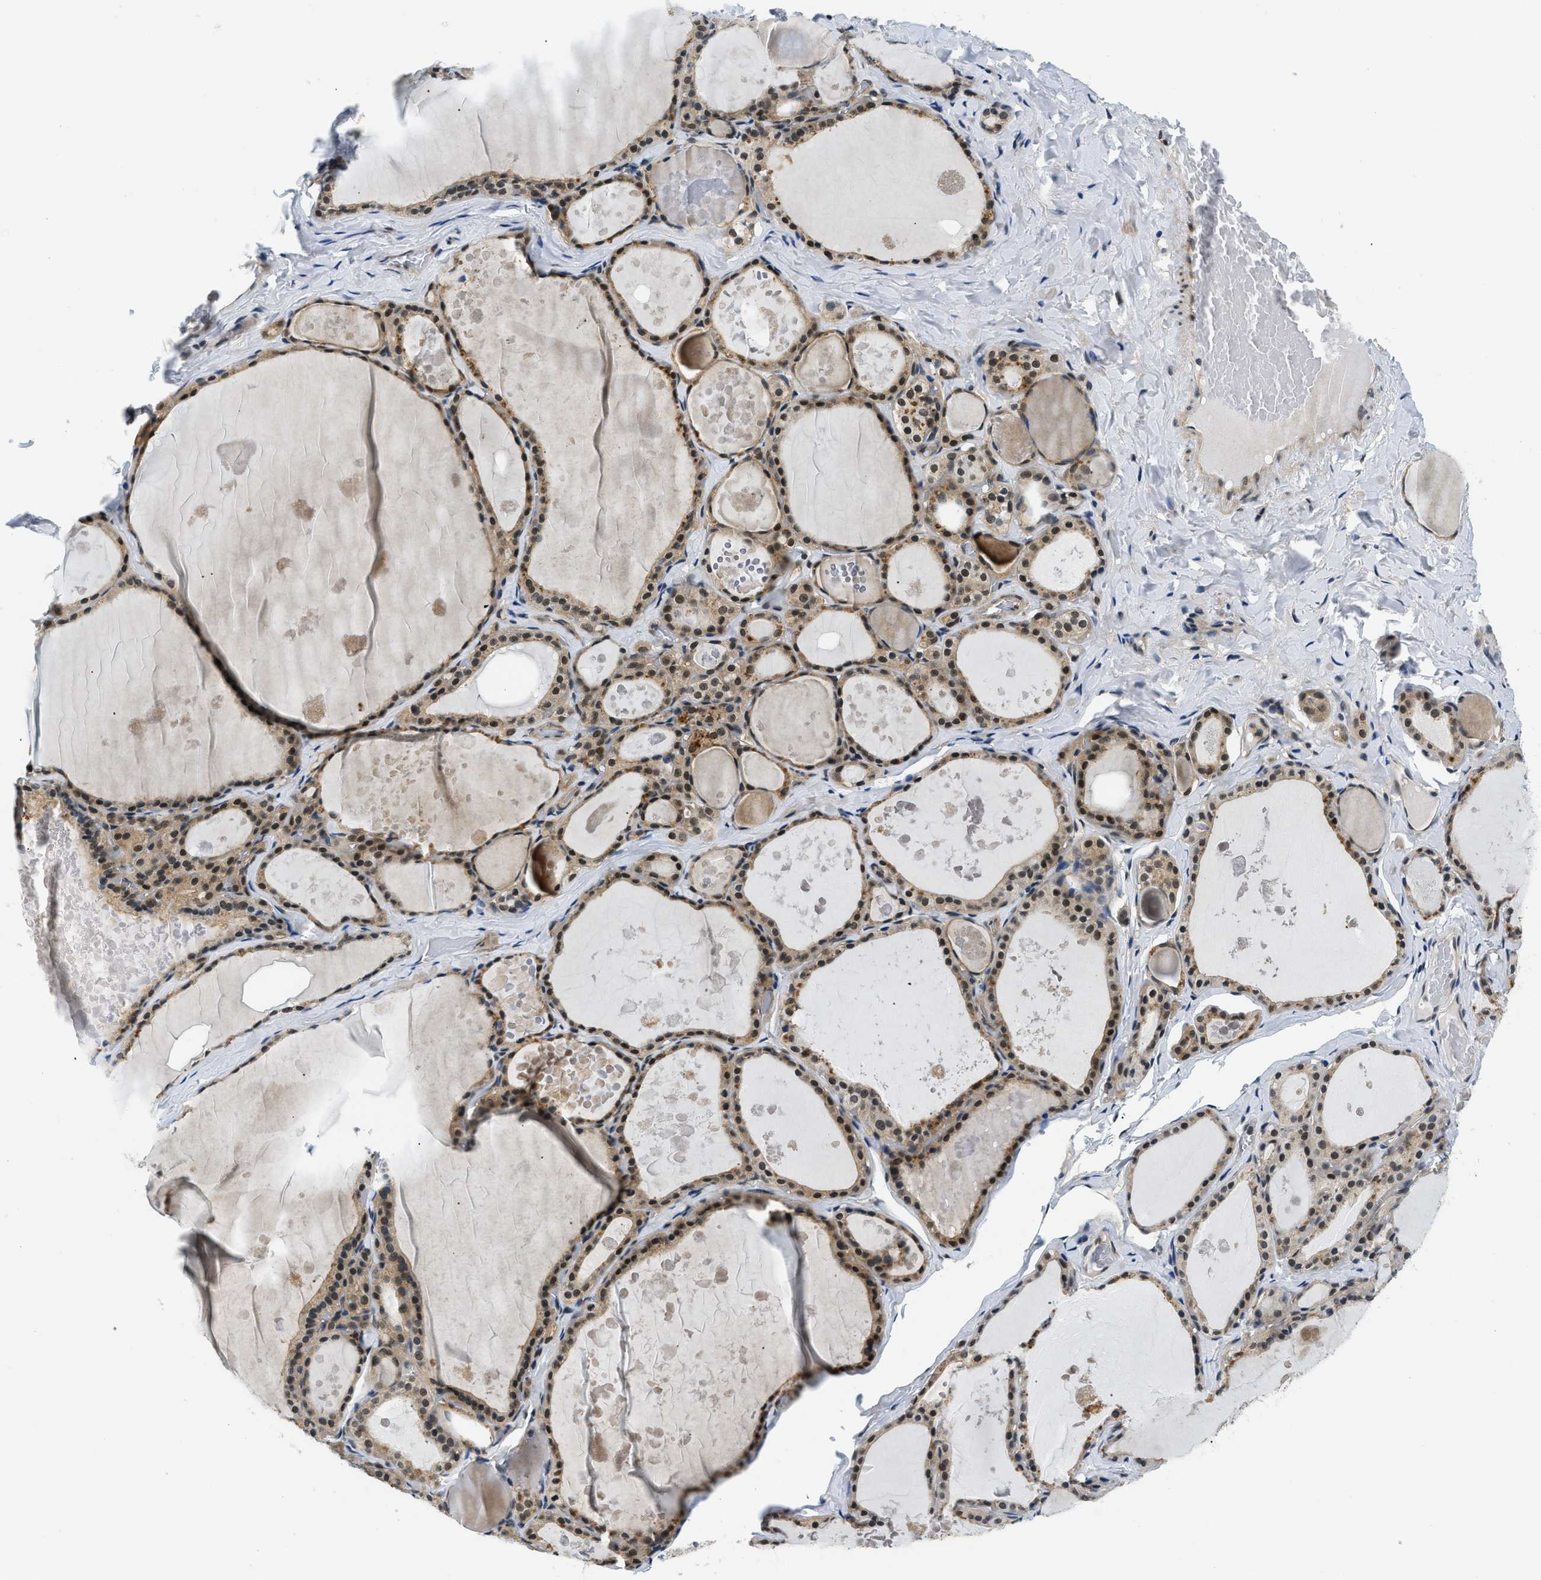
{"staining": {"intensity": "moderate", "quantity": ">75%", "location": "cytoplasmic/membranous,nuclear"}, "tissue": "thyroid gland", "cell_type": "Glandular cells", "image_type": "normal", "snomed": [{"axis": "morphology", "description": "Normal tissue, NOS"}, {"axis": "topography", "description": "Thyroid gland"}], "caption": "Protein analysis of unremarkable thyroid gland displays moderate cytoplasmic/membranous,nuclear positivity in approximately >75% of glandular cells.", "gene": "SMAD4", "patient": {"sex": "male", "age": 56}}